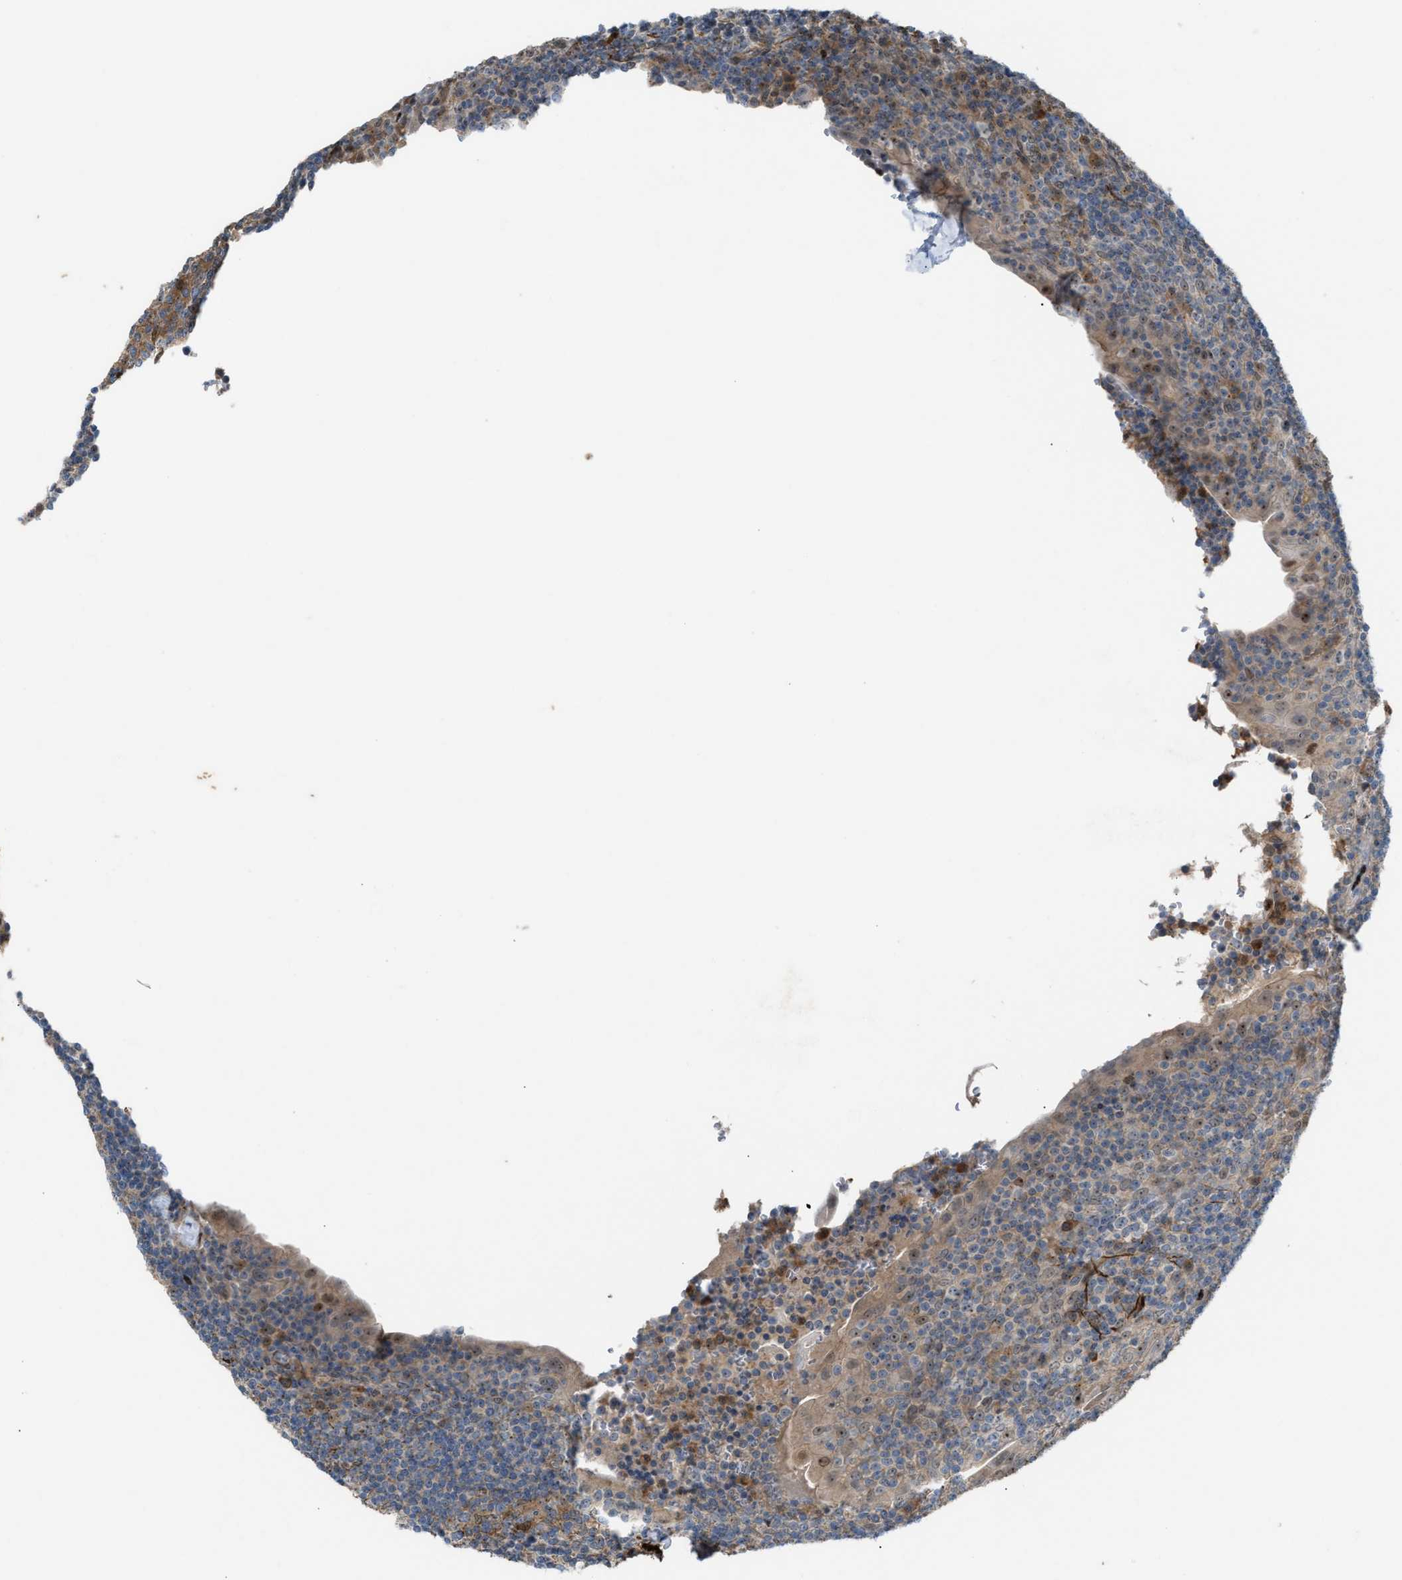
{"staining": {"intensity": "moderate", "quantity": ">75%", "location": "cytoplasmic/membranous"}, "tissue": "tonsil", "cell_type": "Germinal center cells", "image_type": "normal", "snomed": [{"axis": "morphology", "description": "Normal tissue, NOS"}, {"axis": "topography", "description": "Tonsil"}], "caption": "High-power microscopy captured an immunohistochemistry (IHC) photomicrograph of unremarkable tonsil, revealing moderate cytoplasmic/membranous staining in about >75% of germinal center cells.", "gene": "NQO2", "patient": {"sex": "male", "age": 37}}